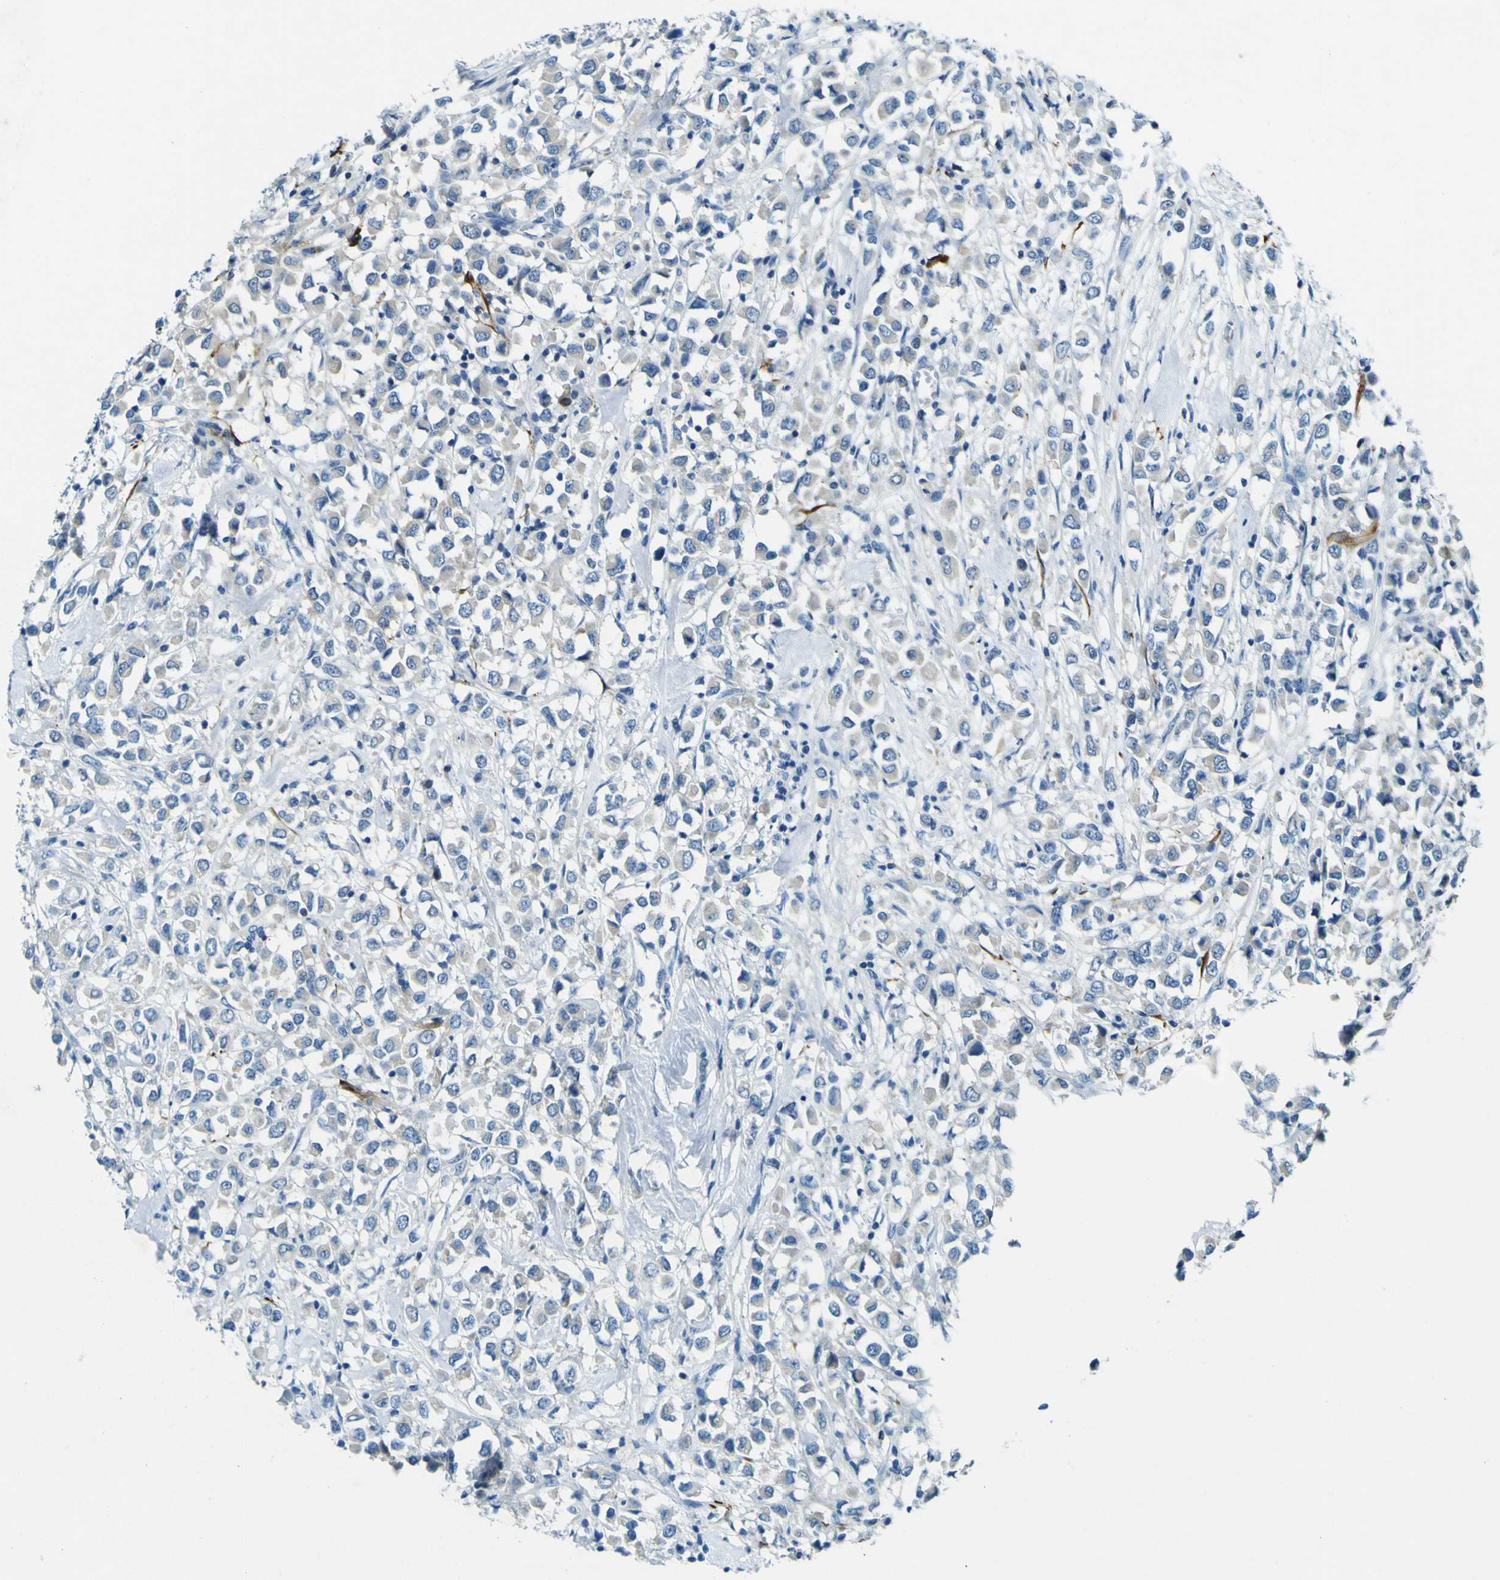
{"staining": {"intensity": "negative", "quantity": "none", "location": "none"}, "tissue": "breast cancer", "cell_type": "Tumor cells", "image_type": "cancer", "snomed": [{"axis": "morphology", "description": "Duct carcinoma"}, {"axis": "topography", "description": "Breast"}], "caption": "Breast cancer (invasive ductal carcinoma) was stained to show a protein in brown. There is no significant expression in tumor cells.", "gene": "SORCS1", "patient": {"sex": "female", "age": 61}}